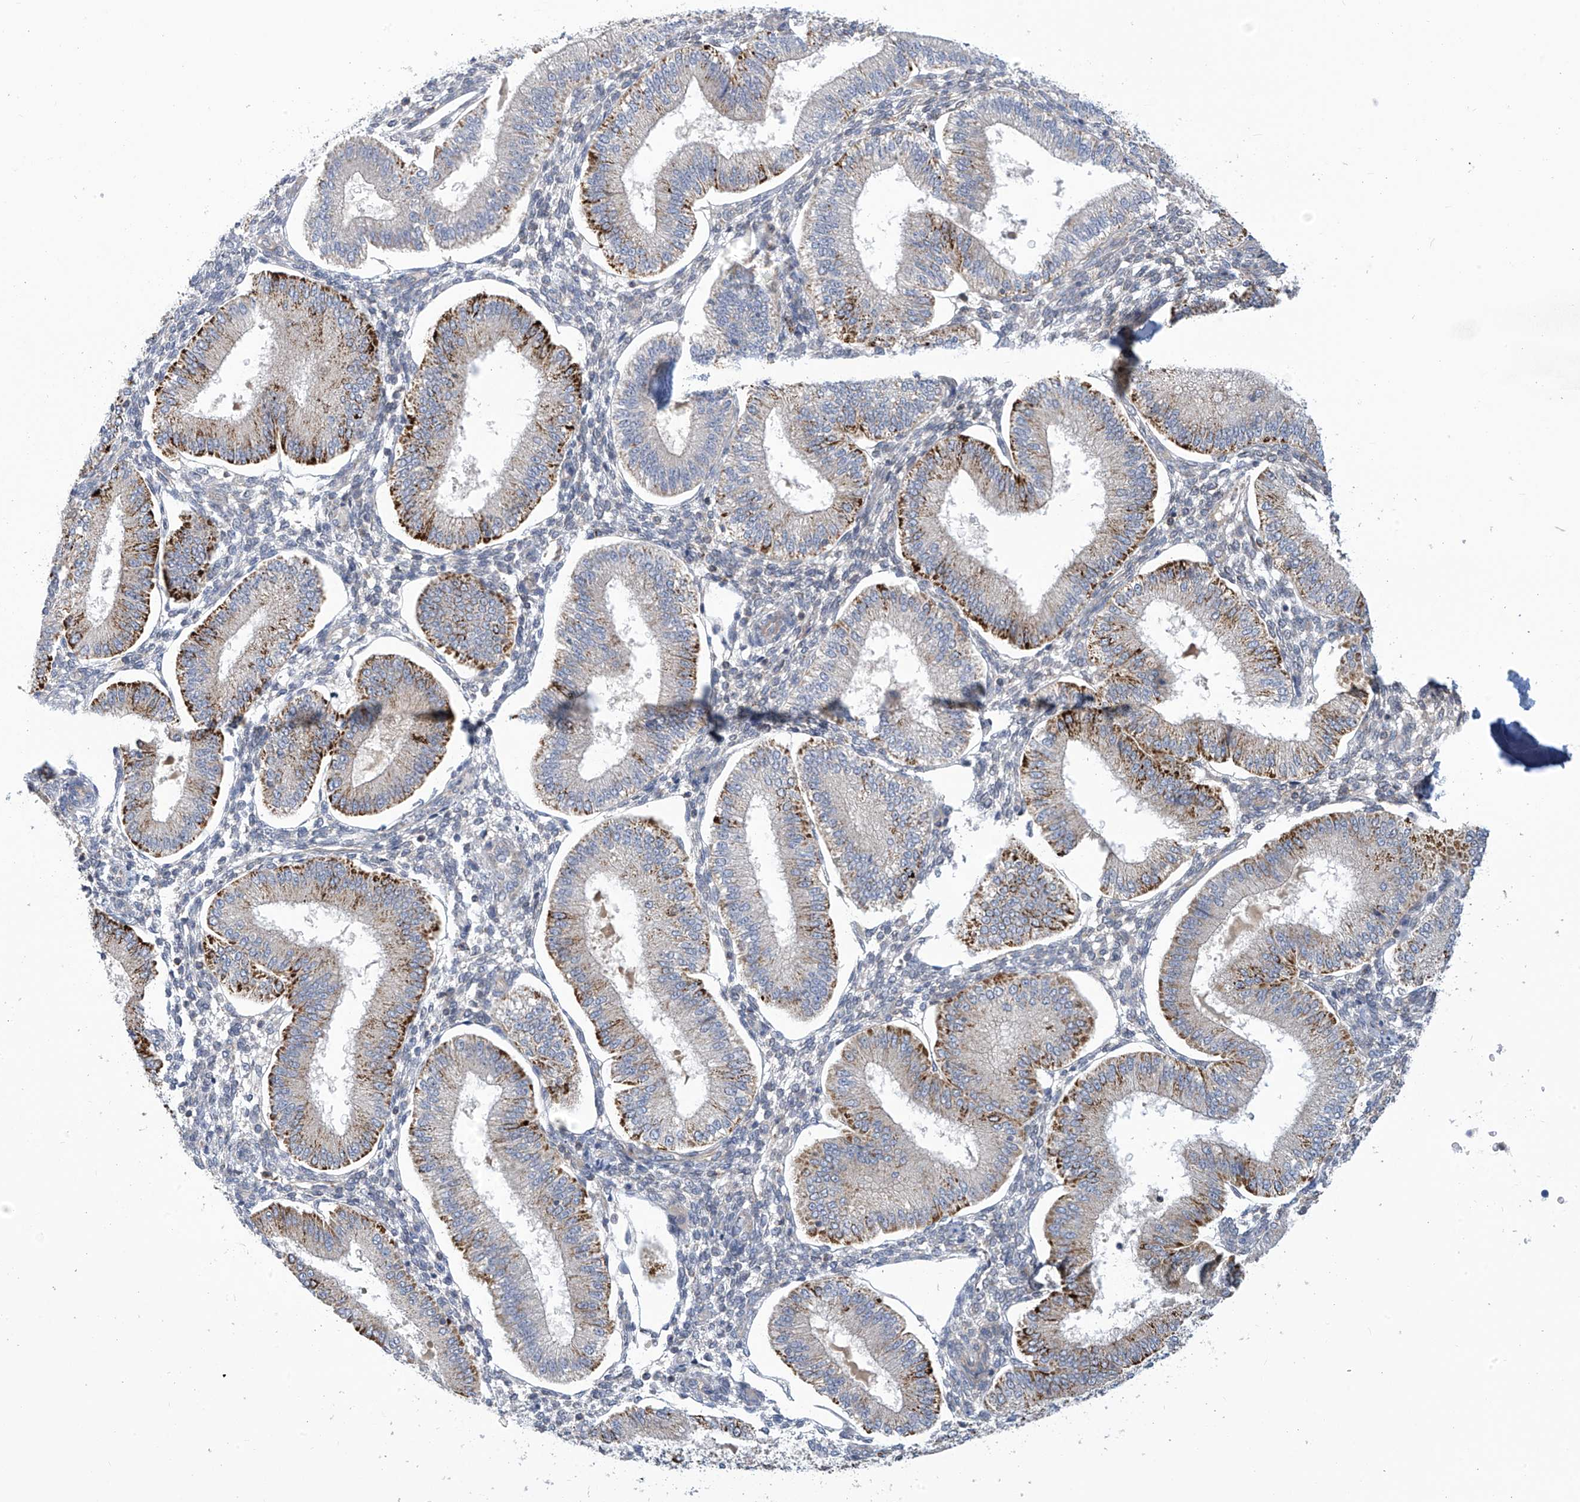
{"staining": {"intensity": "negative", "quantity": "none", "location": "none"}, "tissue": "endometrium", "cell_type": "Cells in endometrial stroma", "image_type": "normal", "snomed": [{"axis": "morphology", "description": "Normal tissue, NOS"}, {"axis": "topography", "description": "Endometrium"}], "caption": "Immunohistochemistry of unremarkable endometrium reveals no positivity in cells in endometrial stroma. The staining is performed using DAB brown chromogen with nuclei counter-stained in using hematoxylin.", "gene": "IBA57", "patient": {"sex": "female", "age": 39}}